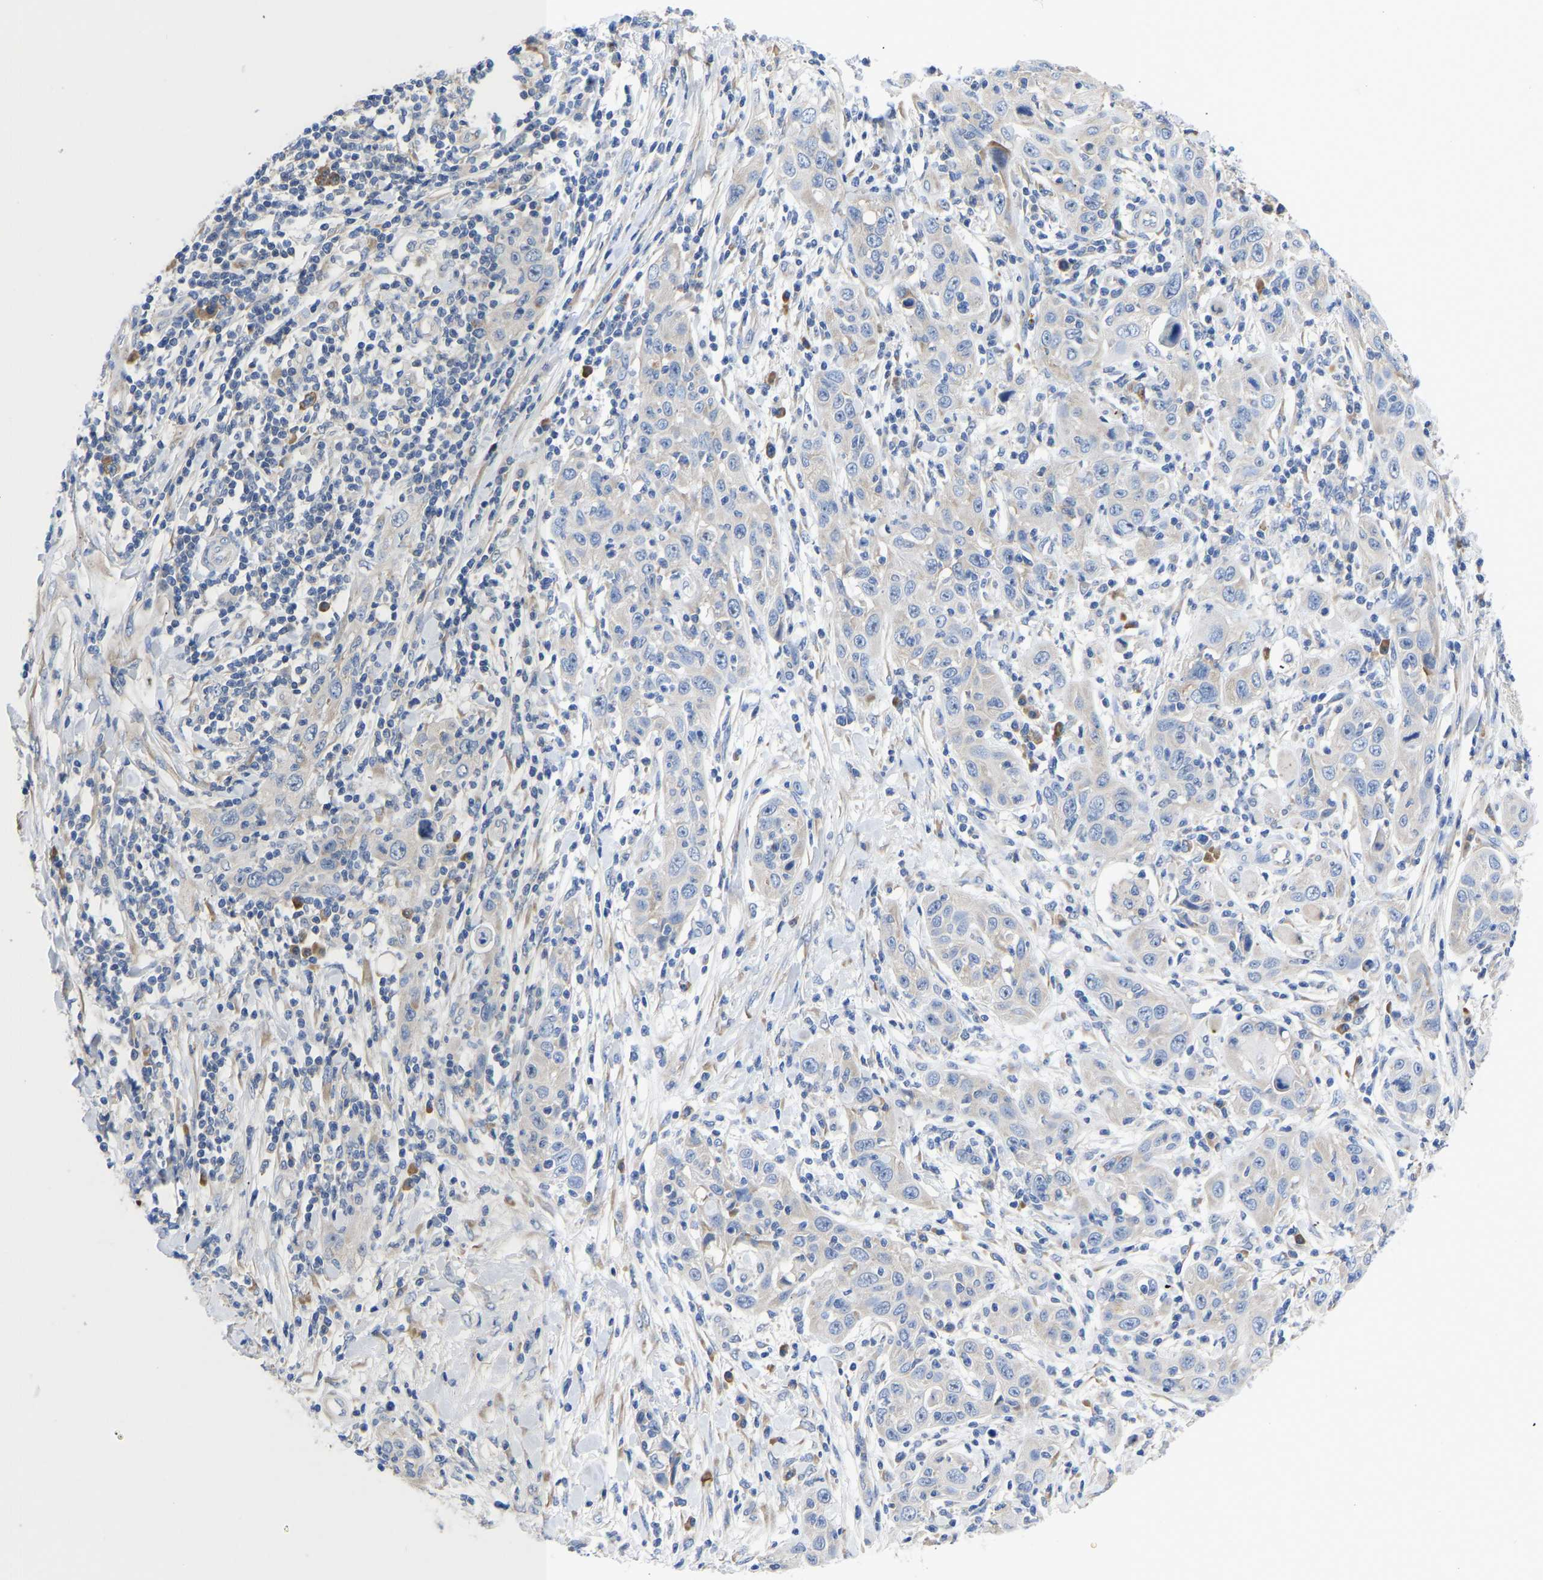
{"staining": {"intensity": "negative", "quantity": "none", "location": "none"}, "tissue": "skin cancer", "cell_type": "Tumor cells", "image_type": "cancer", "snomed": [{"axis": "morphology", "description": "Squamous cell carcinoma, NOS"}, {"axis": "topography", "description": "Skin"}], "caption": "Tumor cells show no significant protein positivity in skin squamous cell carcinoma.", "gene": "ABCA10", "patient": {"sex": "female", "age": 88}}